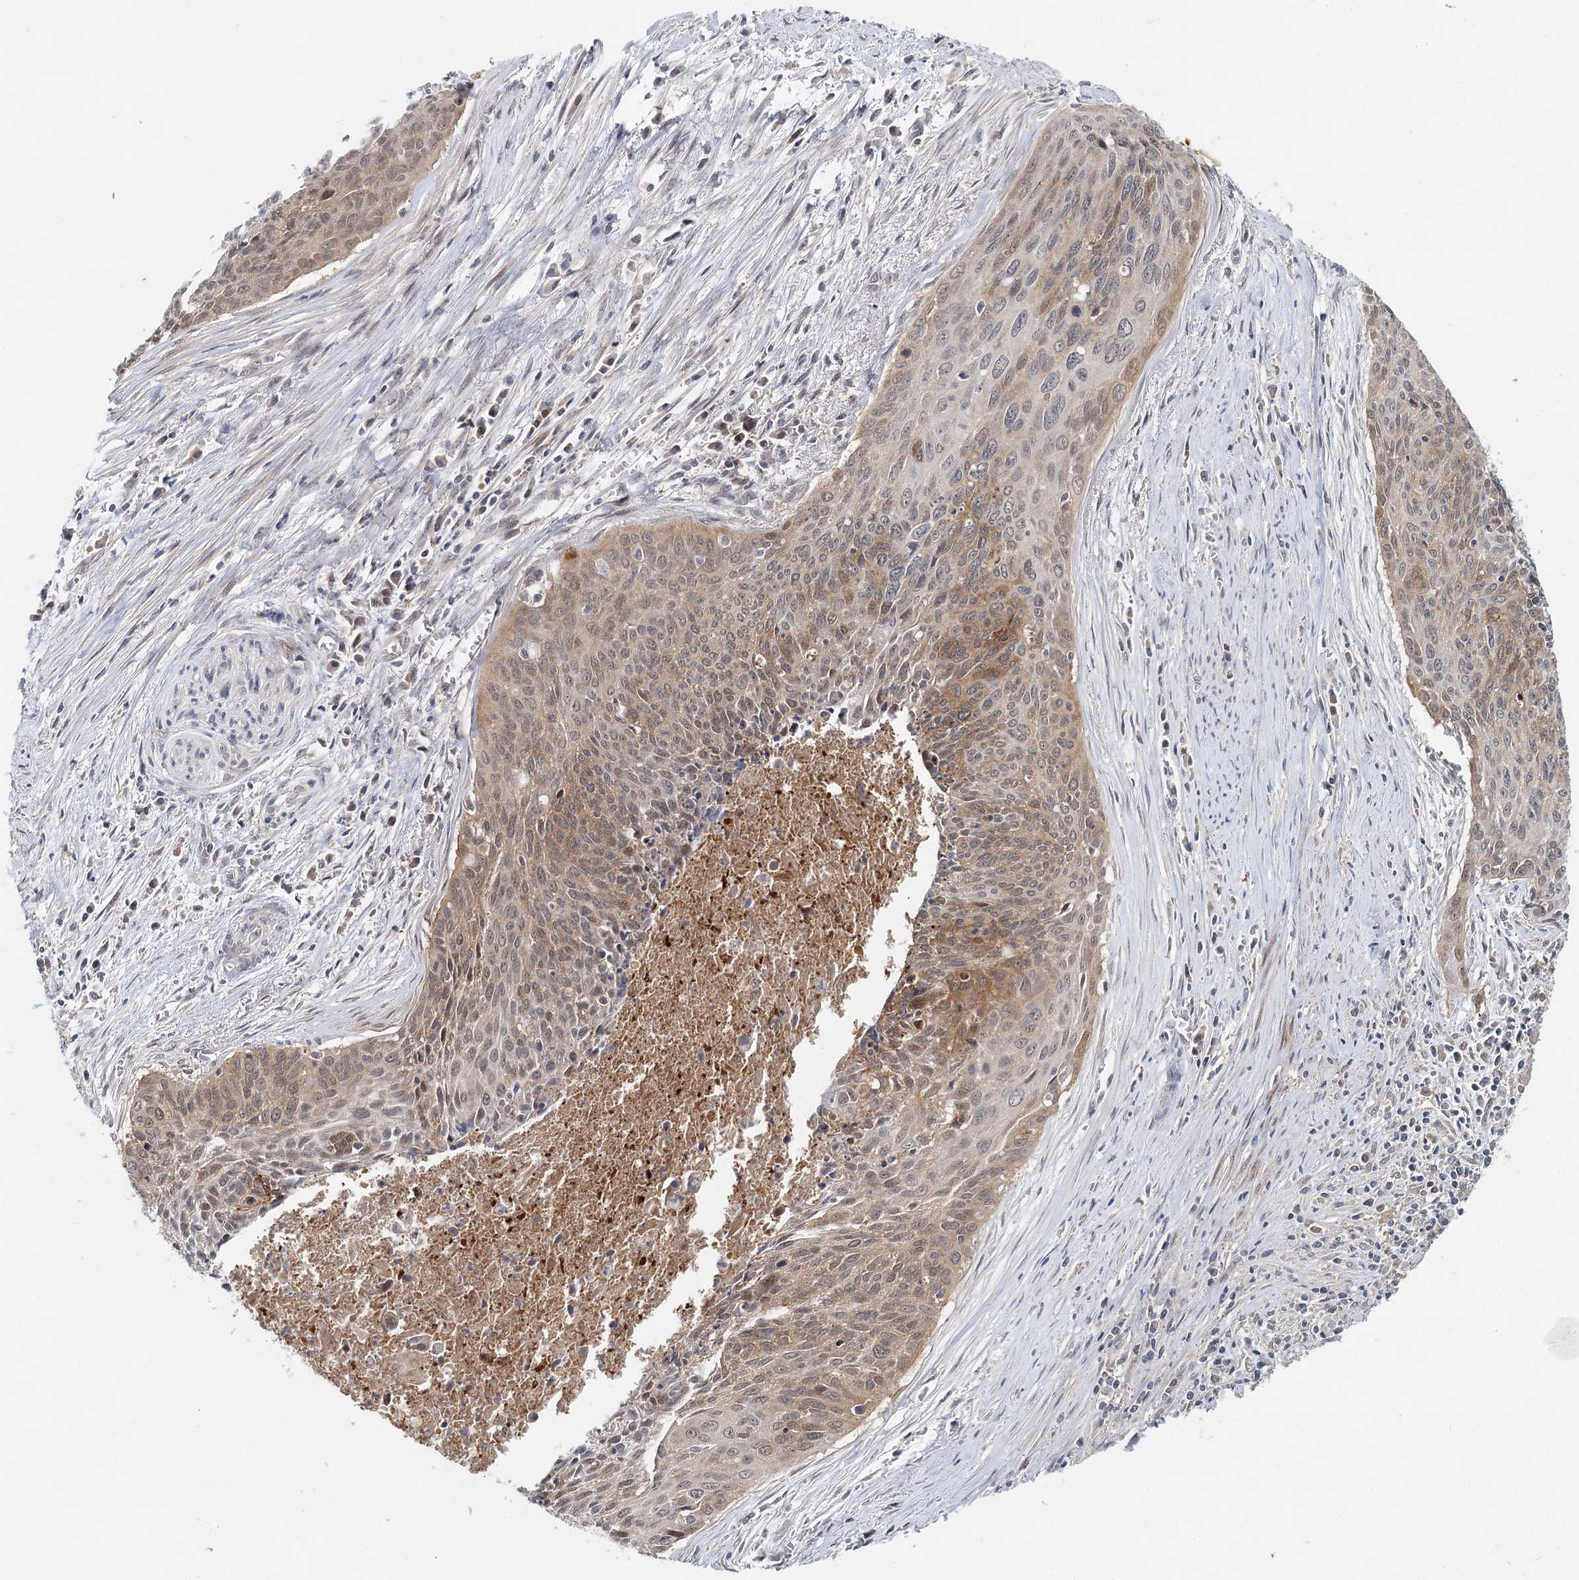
{"staining": {"intensity": "moderate", "quantity": ">75%", "location": "cytoplasmic/membranous"}, "tissue": "cervical cancer", "cell_type": "Tumor cells", "image_type": "cancer", "snomed": [{"axis": "morphology", "description": "Squamous cell carcinoma, NOS"}, {"axis": "topography", "description": "Cervix"}], "caption": "Squamous cell carcinoma (cervical) was stained to show a protein in brown. There is medium levels of moderate cytoplasmic/membranous expression in approximately >75% of tumor cells.", "gene": "AP3B1", "patient": {"sex": "female", "age": 55}}